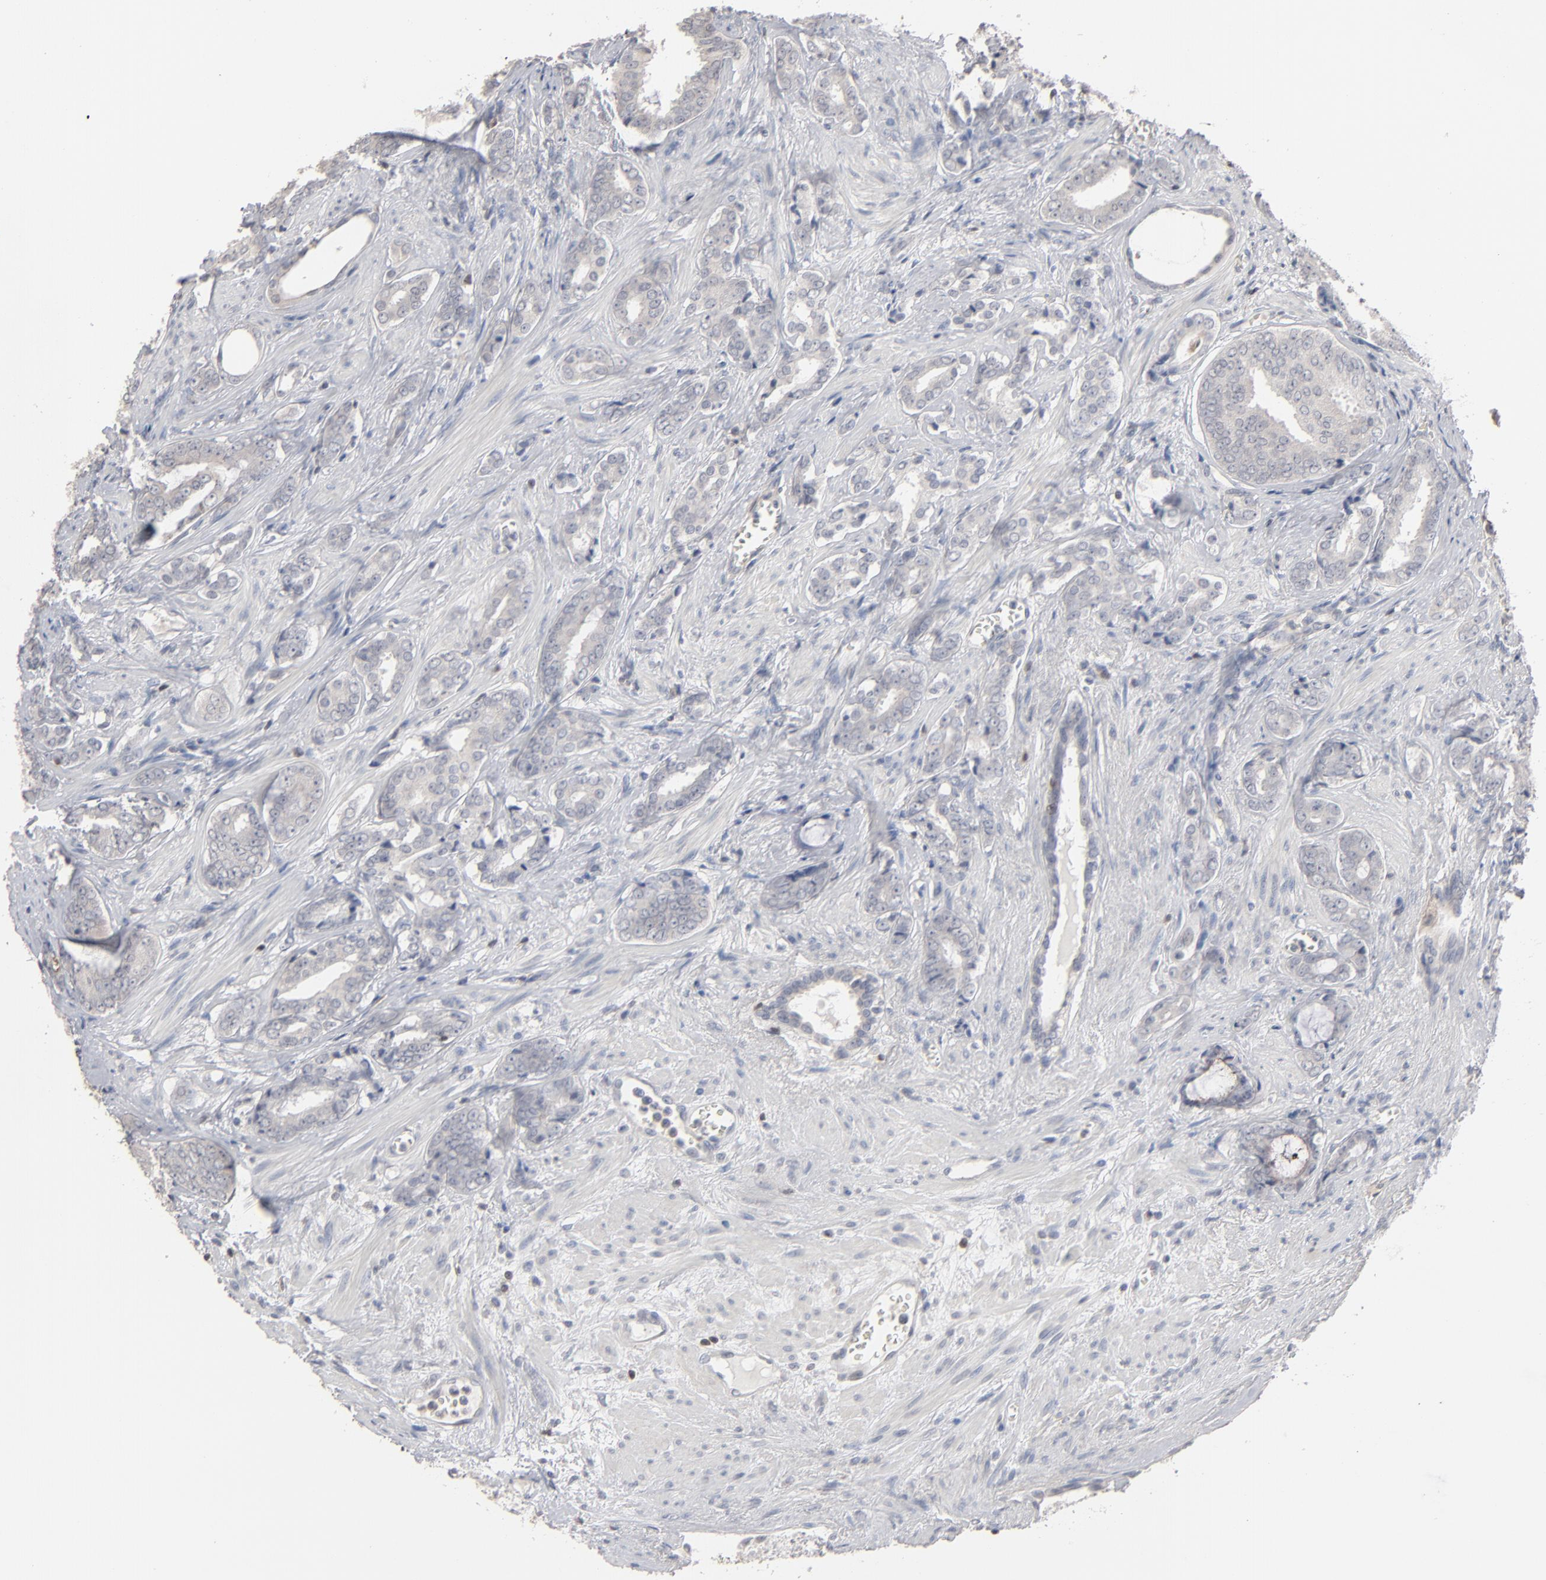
{"staining": {"intensity": "negative", "quantity": "none", "location": "none"}, "tissue": "prostate cancer", "cell_type": "Tumor cells", "image_type": "cancer", "snomed": [{"axis": "morphology", "description": "Adenocarcinoma, Medium grade"}, {"axis": "topography", "description": "Prostate"}], "caption": "IHC micrograph of neoplastic tissue: prostate cancer stained with DAB (3,3'-diaminobenzidine) displays no significant protein positivity in tumor cells.", "gene": "STAT4", "patient": {"sex": "male", "age": 79}}